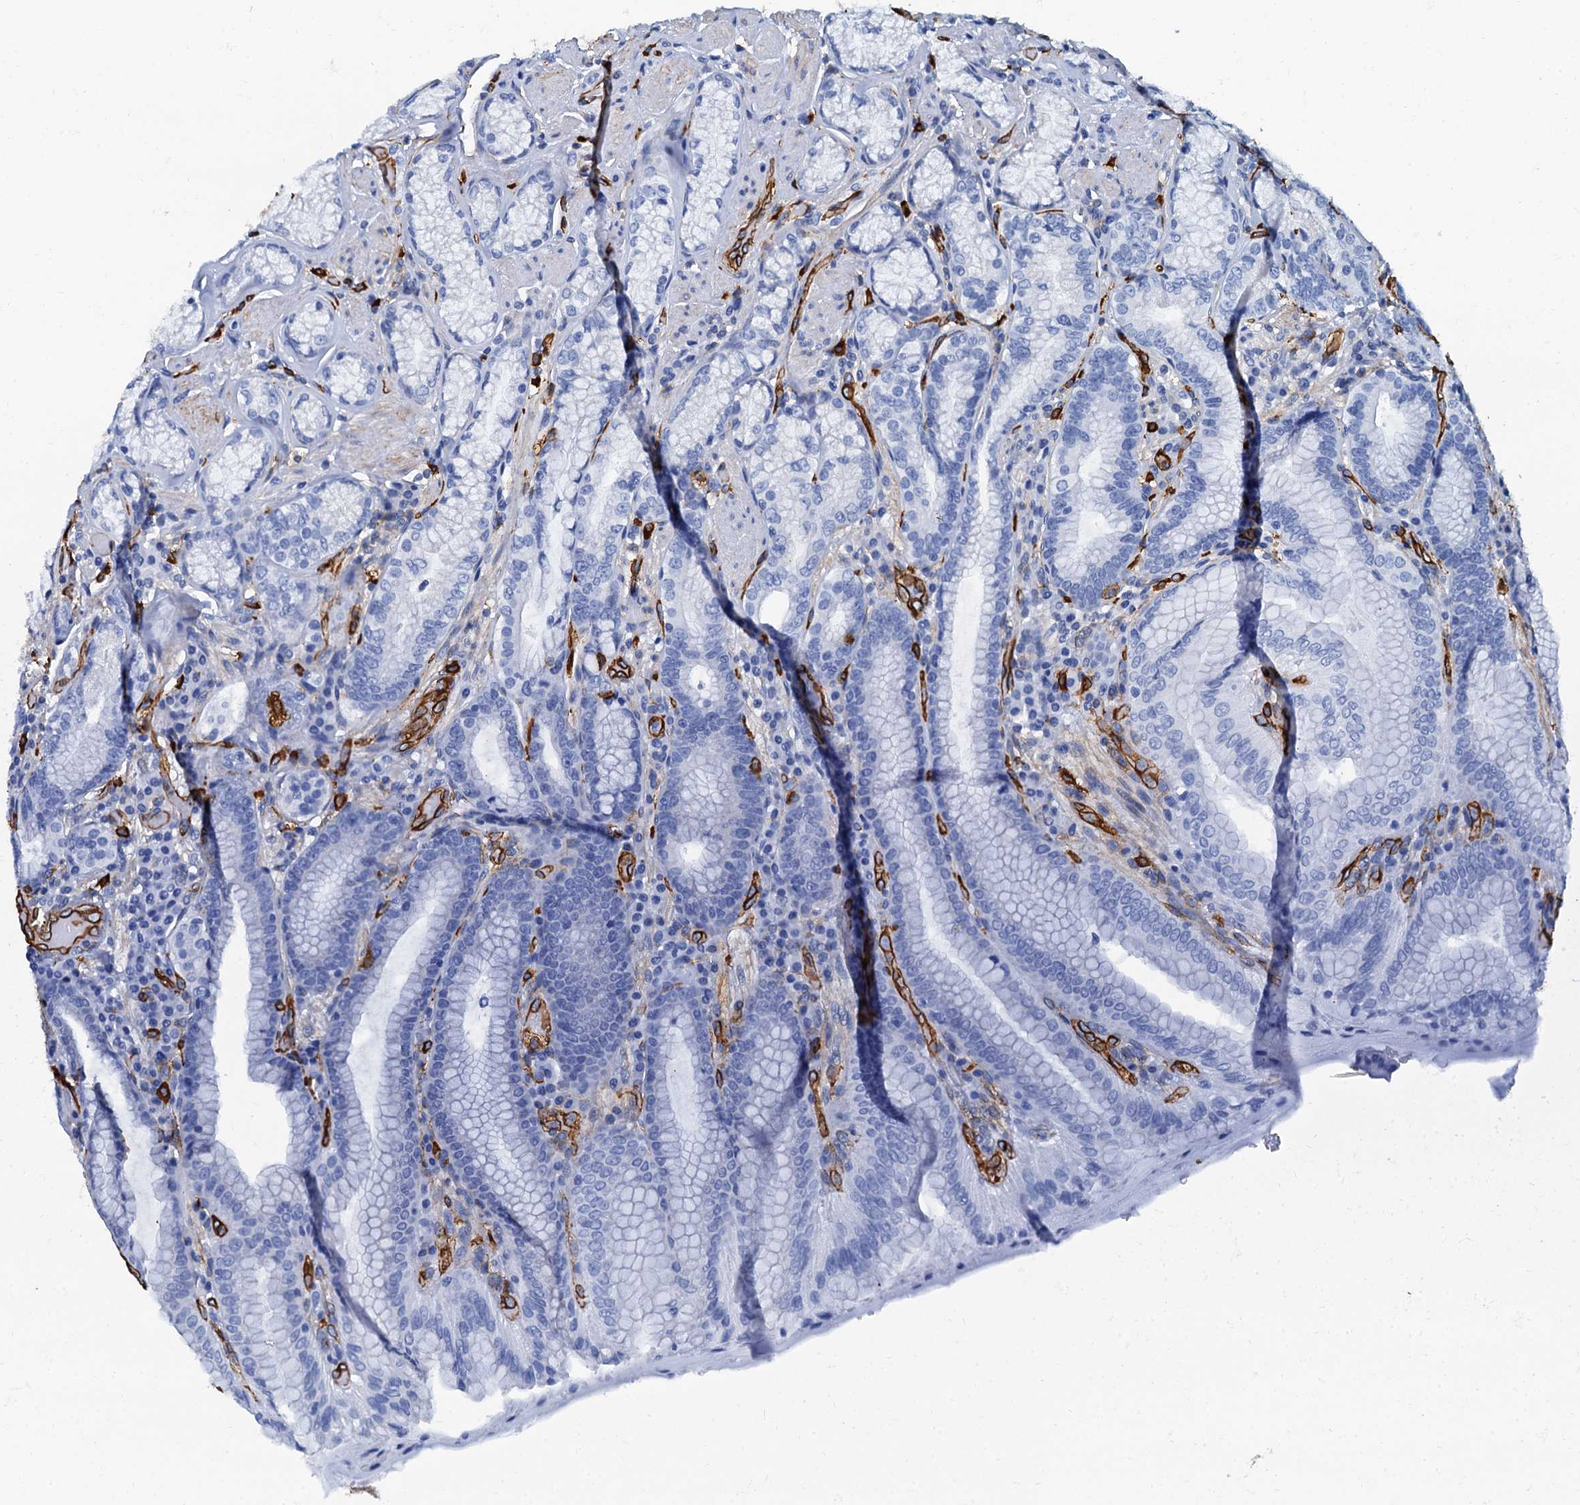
{"staining": {"intensity": "negative", "quantity": "none", "location": "none"}, "tissue": "stomach", "cell_type": "Glandular cells", "image_type": "normal", "snomed": [{"axis": "morphology", "description": "Normal tissue, NOS"}, {"axis": "topography", "description": "Stomach, upper"}, {"axis": "topography", "description": "Stomach, lower"}], "caption": "Immunohistochemical staining of normal human stomach exhibits no significant staining in glandular cells.", "gene": "CAVIN2", "patient": {"sex": "female", "age": 76}}